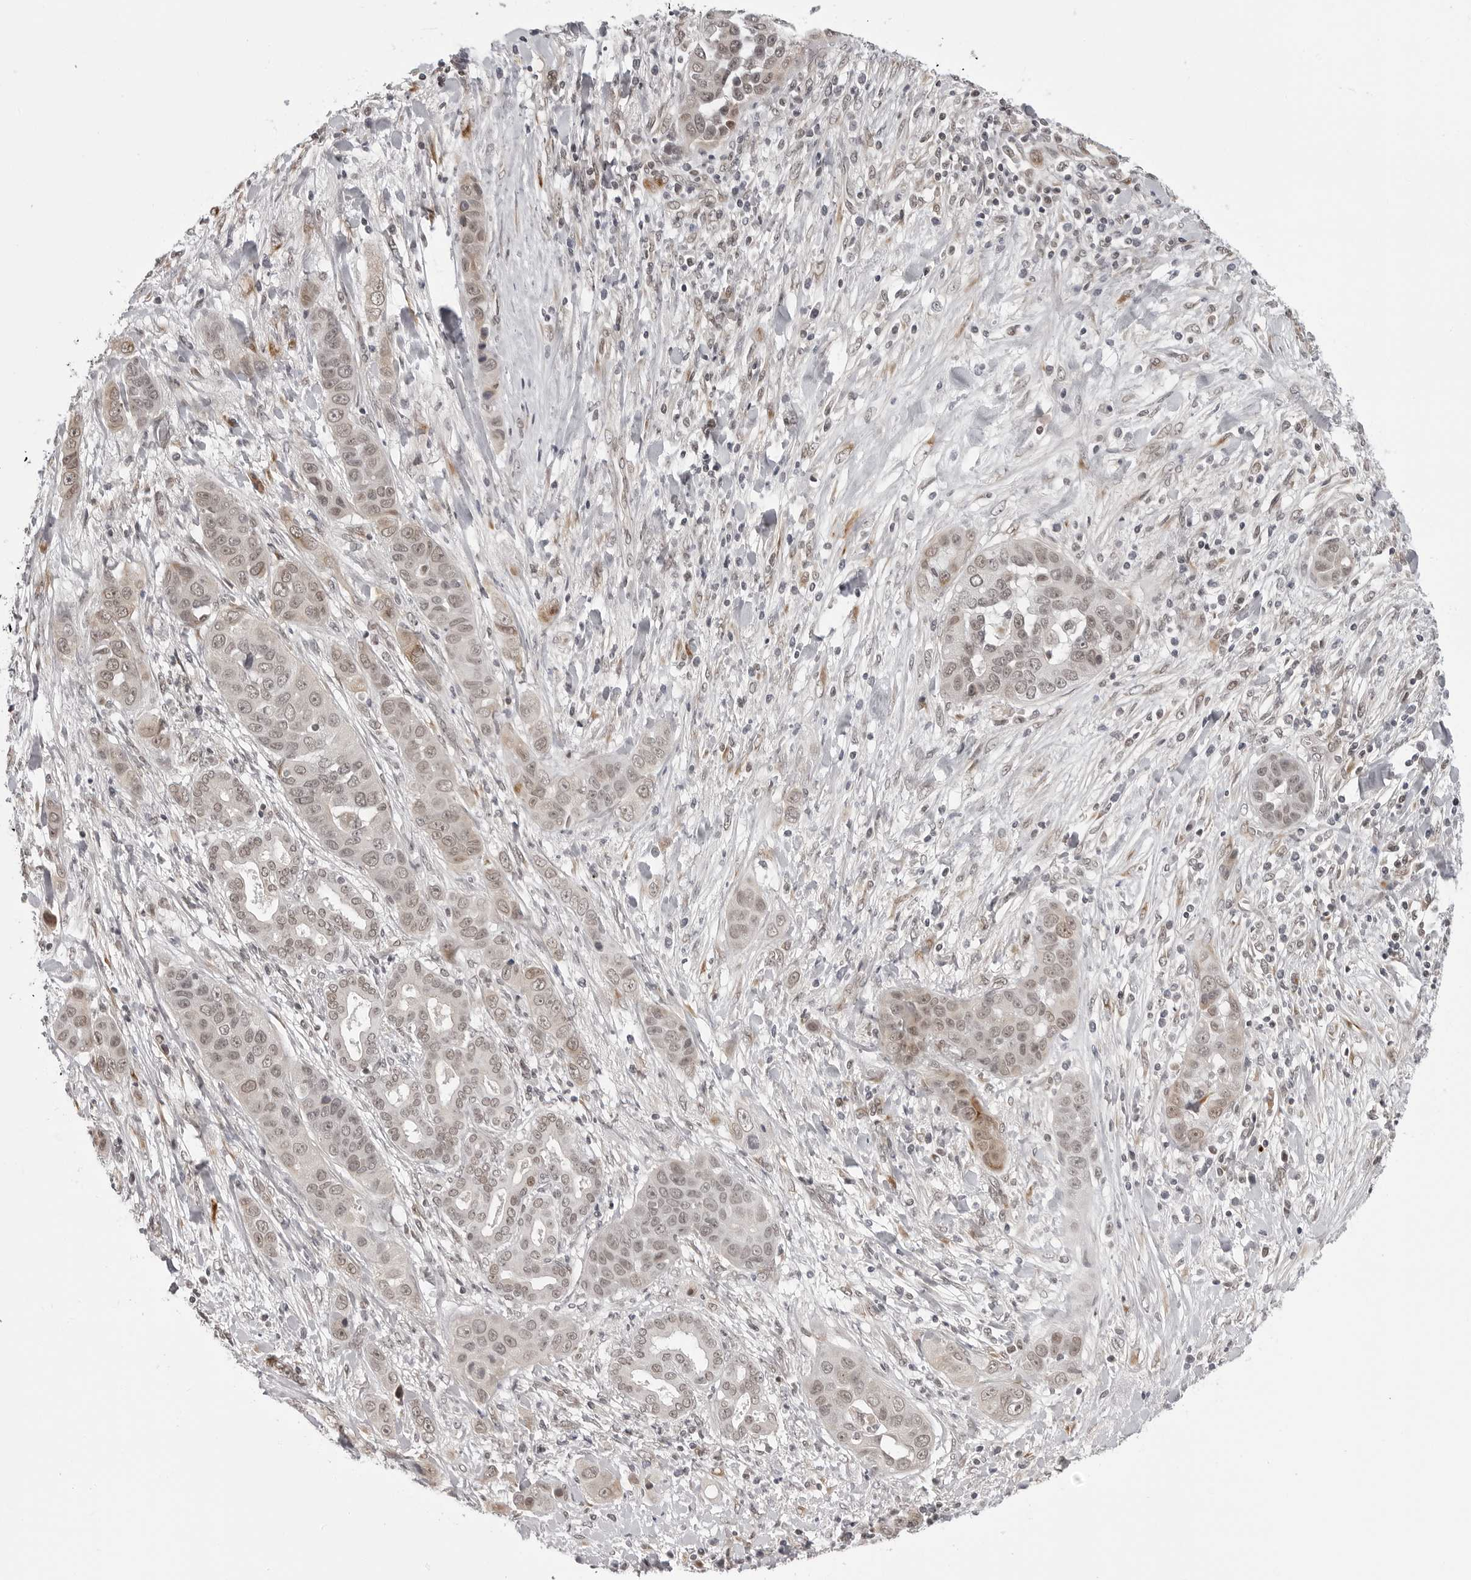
{"staining": {"intensity": "weak", "quantity": "25%-75%", "location": "nuclear"}, "tissue": "liver cancer", "cell_type": "Tumor cells", "image_type": "cancer", "snomed": [{"axis": "morphology", "description": "Cholangiocarcinoma"}, {"axis": "topography", "description": "Liver"}], "caption": "Approximately 25%-75% of tumor cells in human liver cancer (cholangiocarcinoma) display weak nuclear protein positivity as visualized by brown immunohistochemical staining.", "gene": "PHF3", "patient": {"sex": "female", "age": 52}}